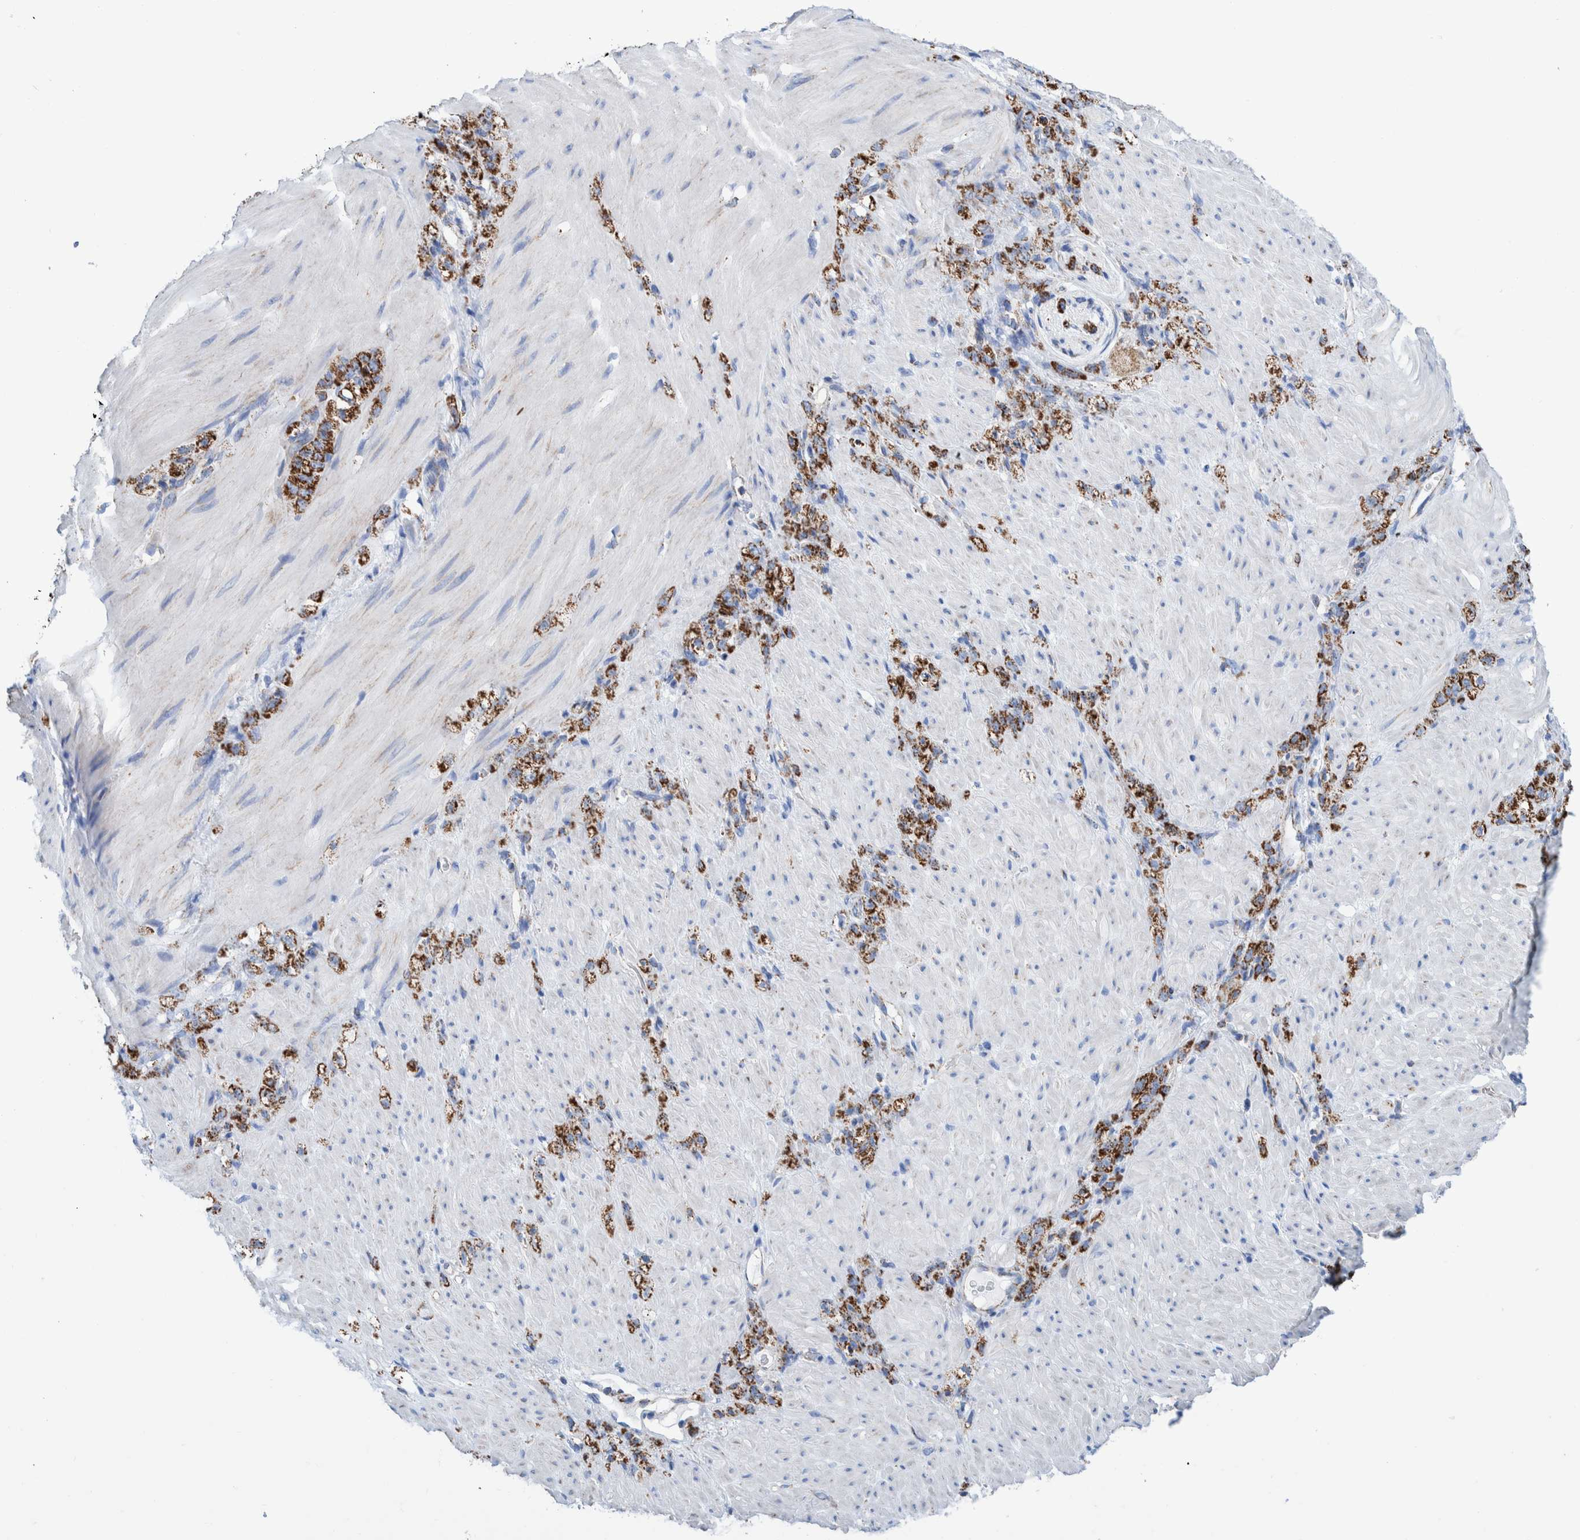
{"staining": {"intensity": "moderate", "quantity": ">75%", "location": "cytoplasmic/membranous"}, "tissue": "stomach cancer", "cell_type": "Tumor cells", "image_type": "cancer", "snomed": [{"axis": "morphology", "description": "Normal tissue, NOS"}, {"axis": "morphology", "description": "Adenocarcinoma, NOS"}, {"axis": "topography", "description": "Stomach"}], "caption": "Immunohistochemistry (IHC) histopathology image of neoplastic tissue: stomach adenocarcinoma stained using immunohistochemistry (IHC) reveals medium levels of moderate protein expression localized specifically in the cytoplasmic/membranous of tumor cells, appearing as a cytoplasmic/membranous brown color.", "gene": "DECR1", "patient": {"sex": "male", "age": 82}}